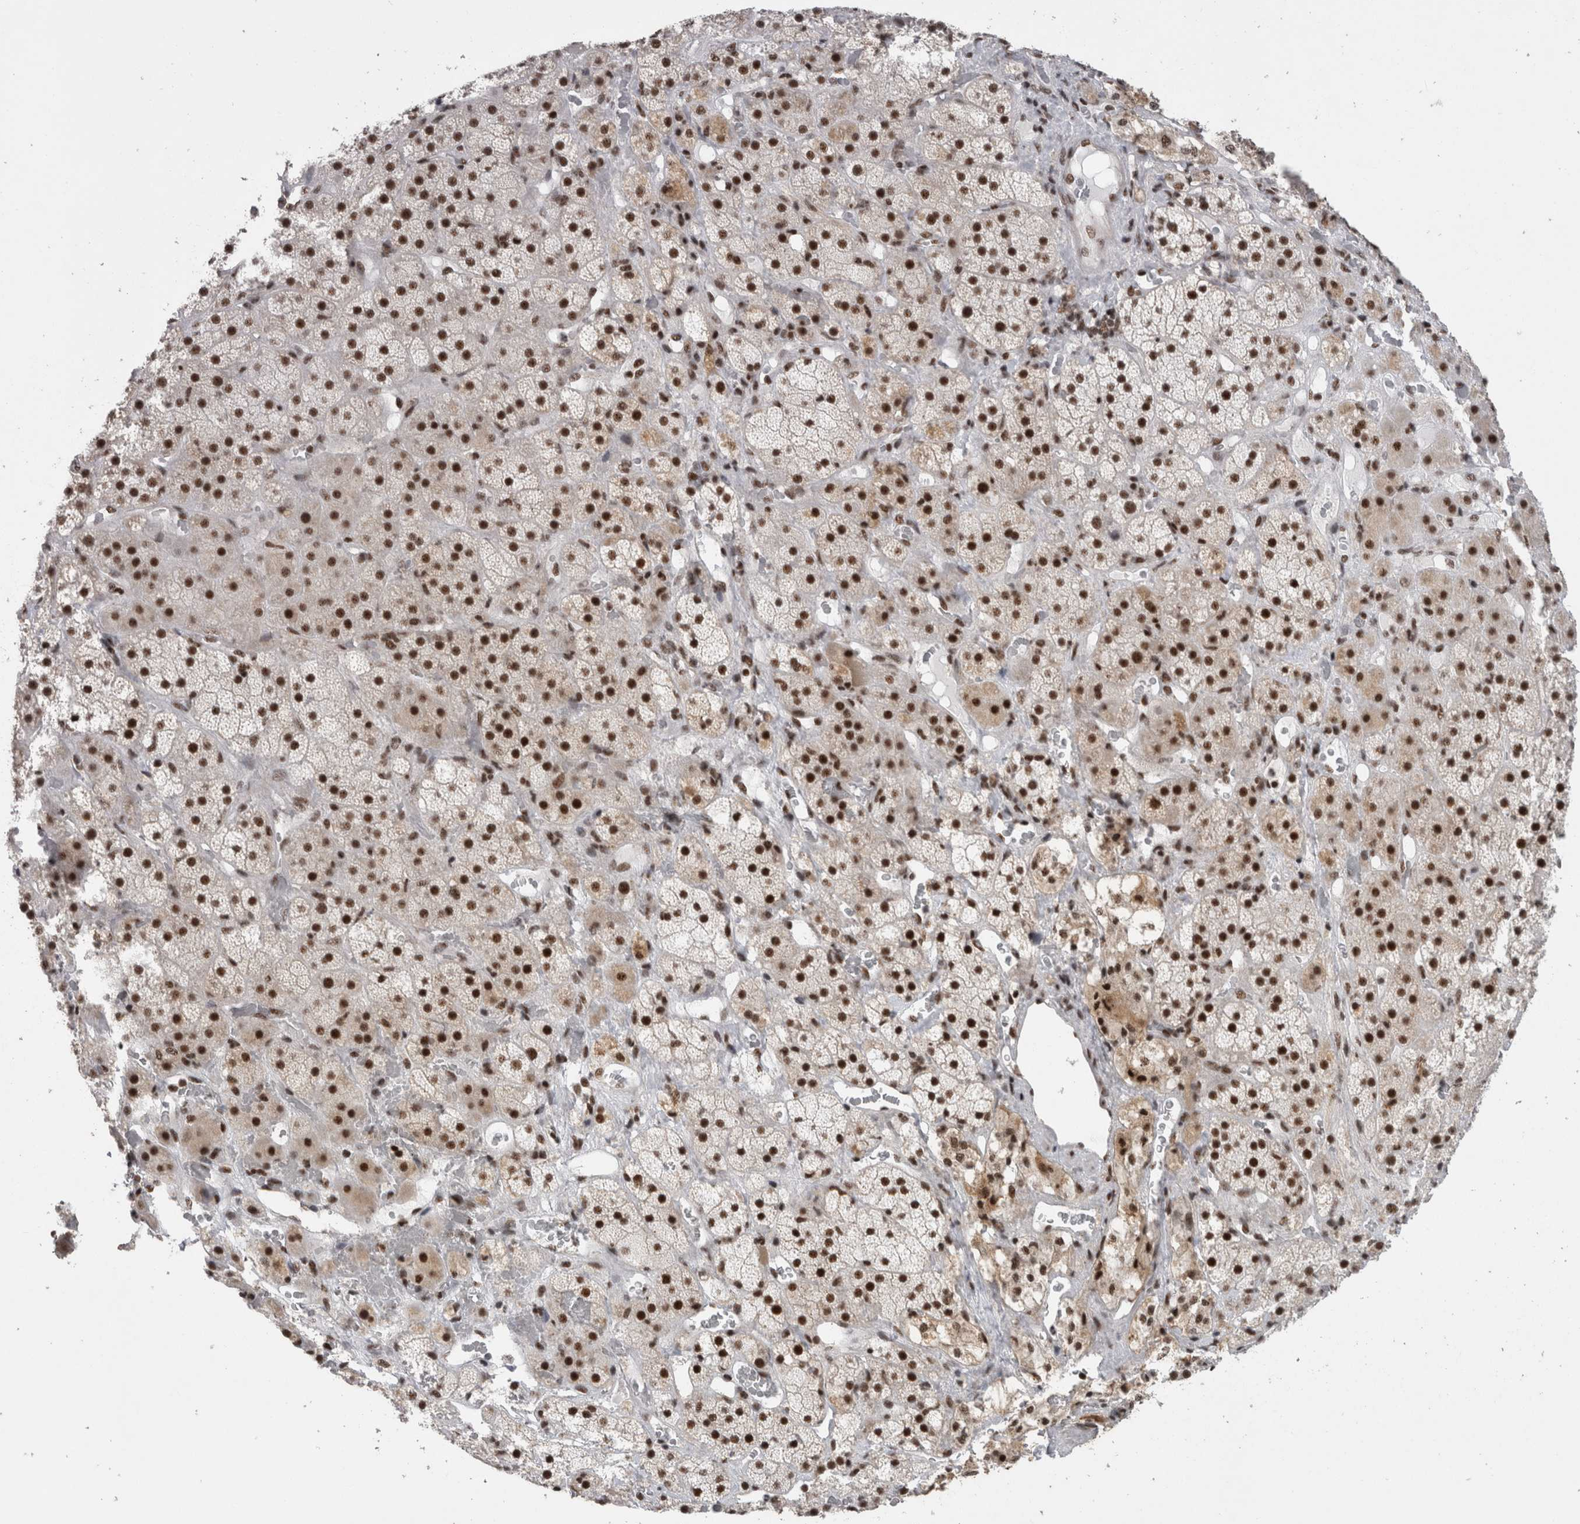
{"staining": {"intensity": "strong", "quantity": ">75%", "location": "nuclear"}, "tissue": "adrenal gland", "cell_type": "Glandular cells", "image_type": "normal", "snomed": [{"axis": "morphology", "description": "Normal tissue, NOS"}, {"axis": "topography", "description": "Adrenal gland"}], "caption": "Glandular cells display high levels of strong nuclear staining in about >75% of cells in unremarkable adrenal gland. (DAB (3,3'-diaminobenzidine) IHC with brightfield microscopy, high magnification).", "gene": "CDK11A", "patient": {"sex": "male", "age": 57}}